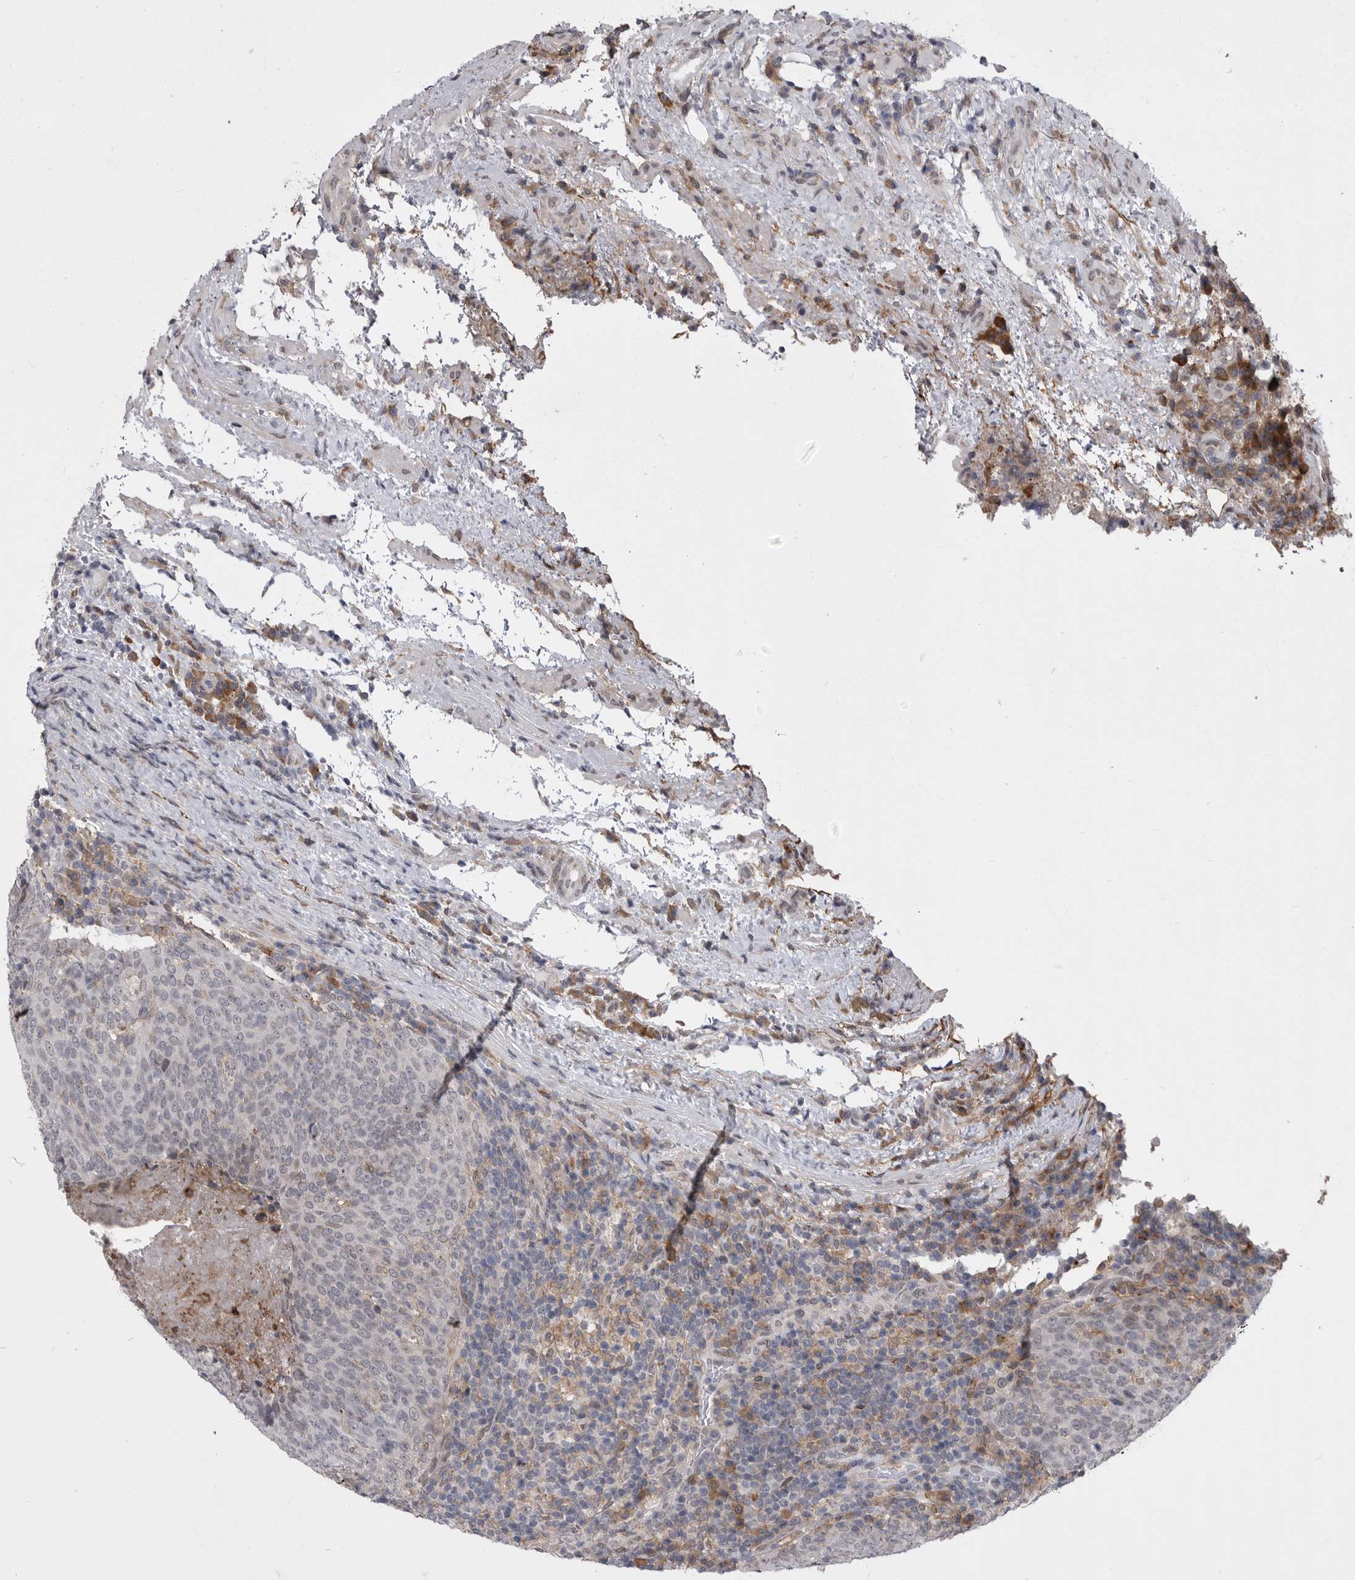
{"staining": {"intensity": "negative", "quantity": "none", "location": "none"}, "tissue": "head and neck cancer", "cell_type": "Tumor cells", "image_type": "cancer", "snomed": [{"axis": "morphology", "description": "Squamous cell carcinoma, NOS"}, {"axis": "morphology", "description": "Squamous cell carcinoma, metastatic, NOS"}, {"axis": "topography", "description": "Lymph node"}, {"axis": "topography", "description": "Head-Neck"}], "caption": "A high-resolution photomicrograph shows immunohistochemistry (IHC) staining of metastatic squamous cell carcinoma (head and neck), which displays no significant staining in tumor cells.", "gene": "ABL1", "patient": {"sex": "male", "age": 62}}